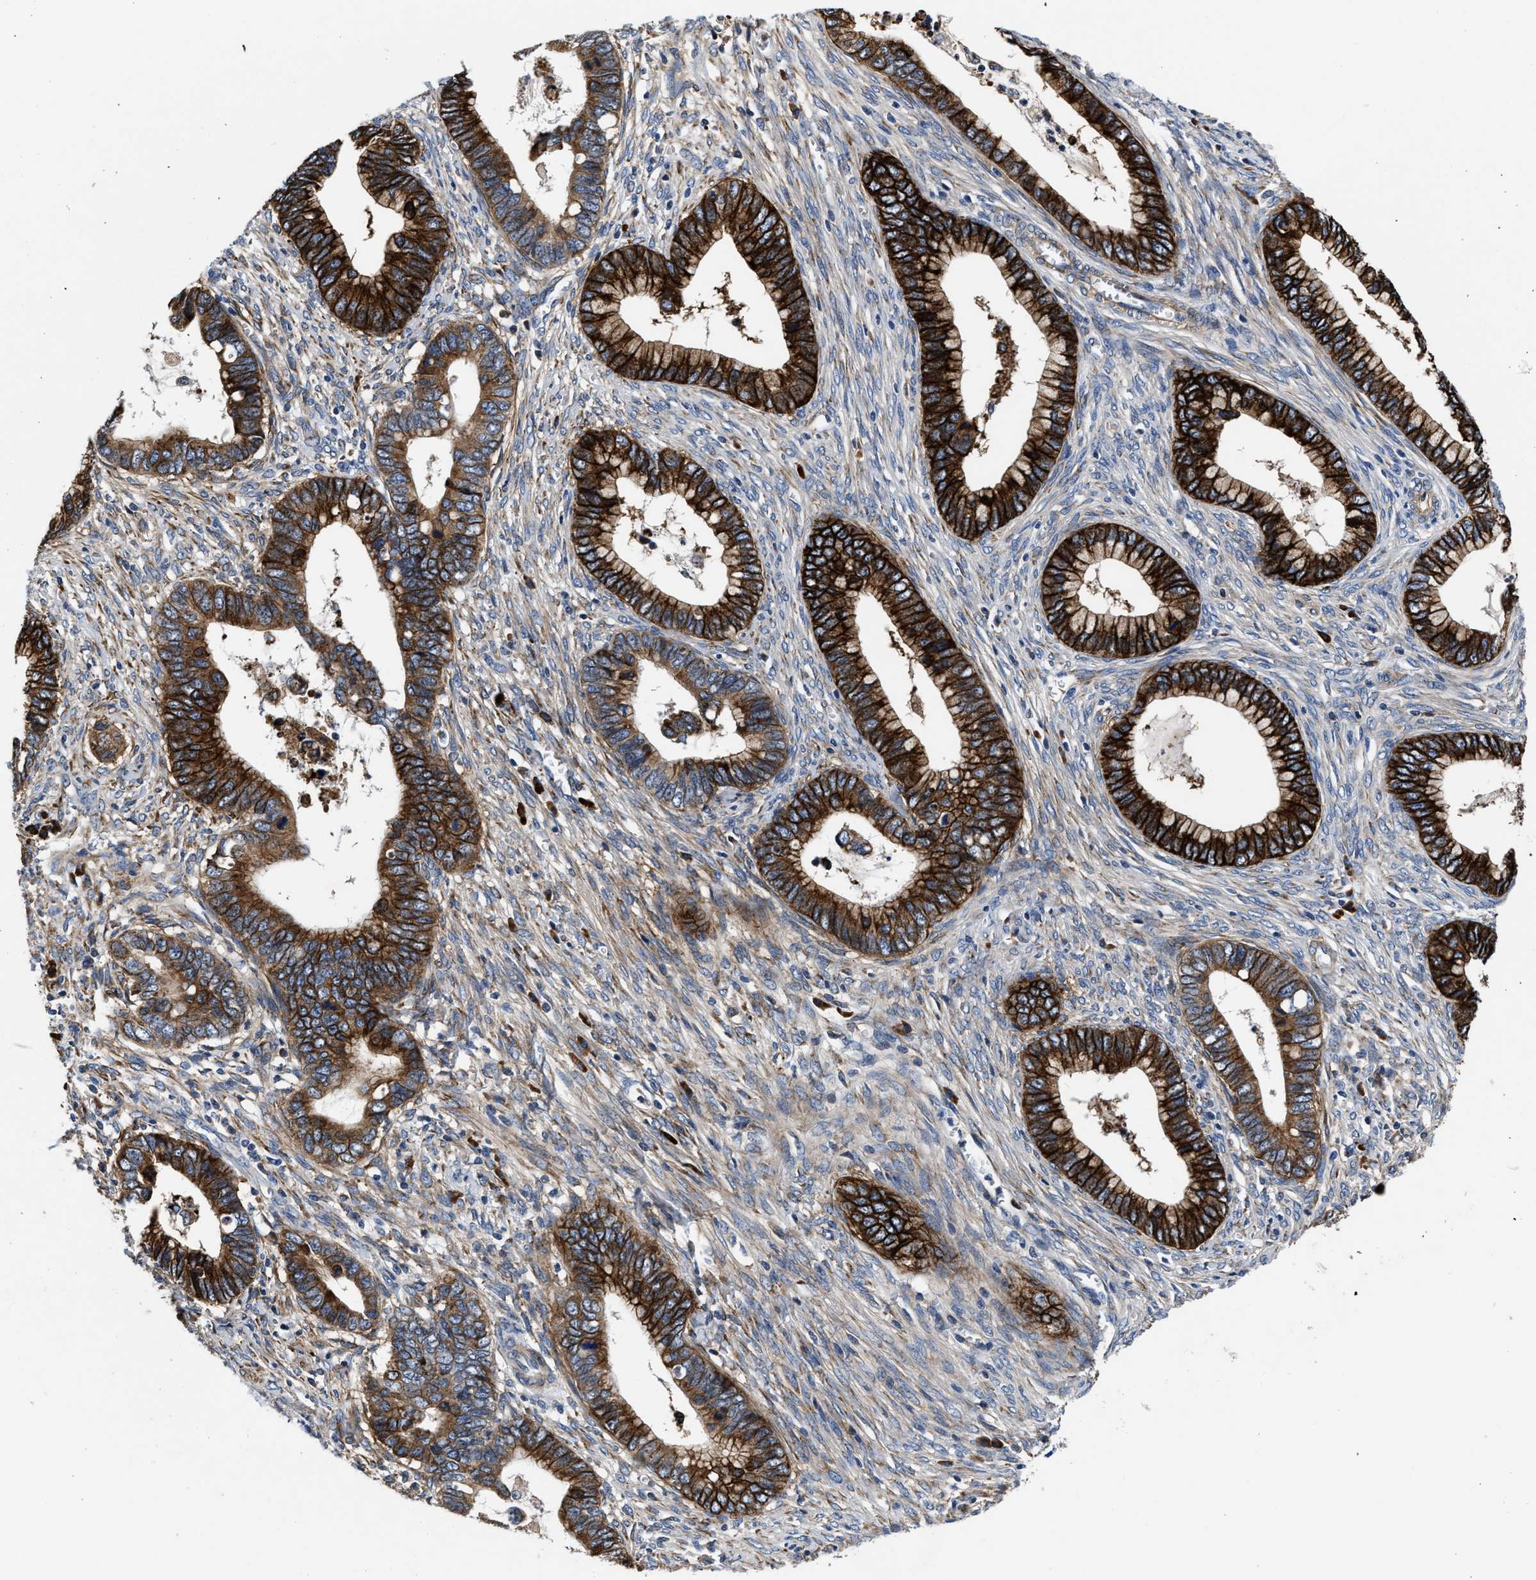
{"staining": {"intensity": "strong", "quantity": ">75%", "location": "cytoplasmic/membranous"}, "tissue": "cervical cancer", "cell_type": "Tumor cells", "image_type": "cancer", "snomed": [{"axis": "morphology", "description": "Adenocarcinoma, NOS"}, {"axis": "topography", "description": "Cervix"}], "caption": "An image of human cervical cancer stained for a protein demonstrates strong cytoplasmic/membranous brown staining in tumor cells.", "gene": "SLC12A2", "patient": {"sex": "female", "age": 44}}